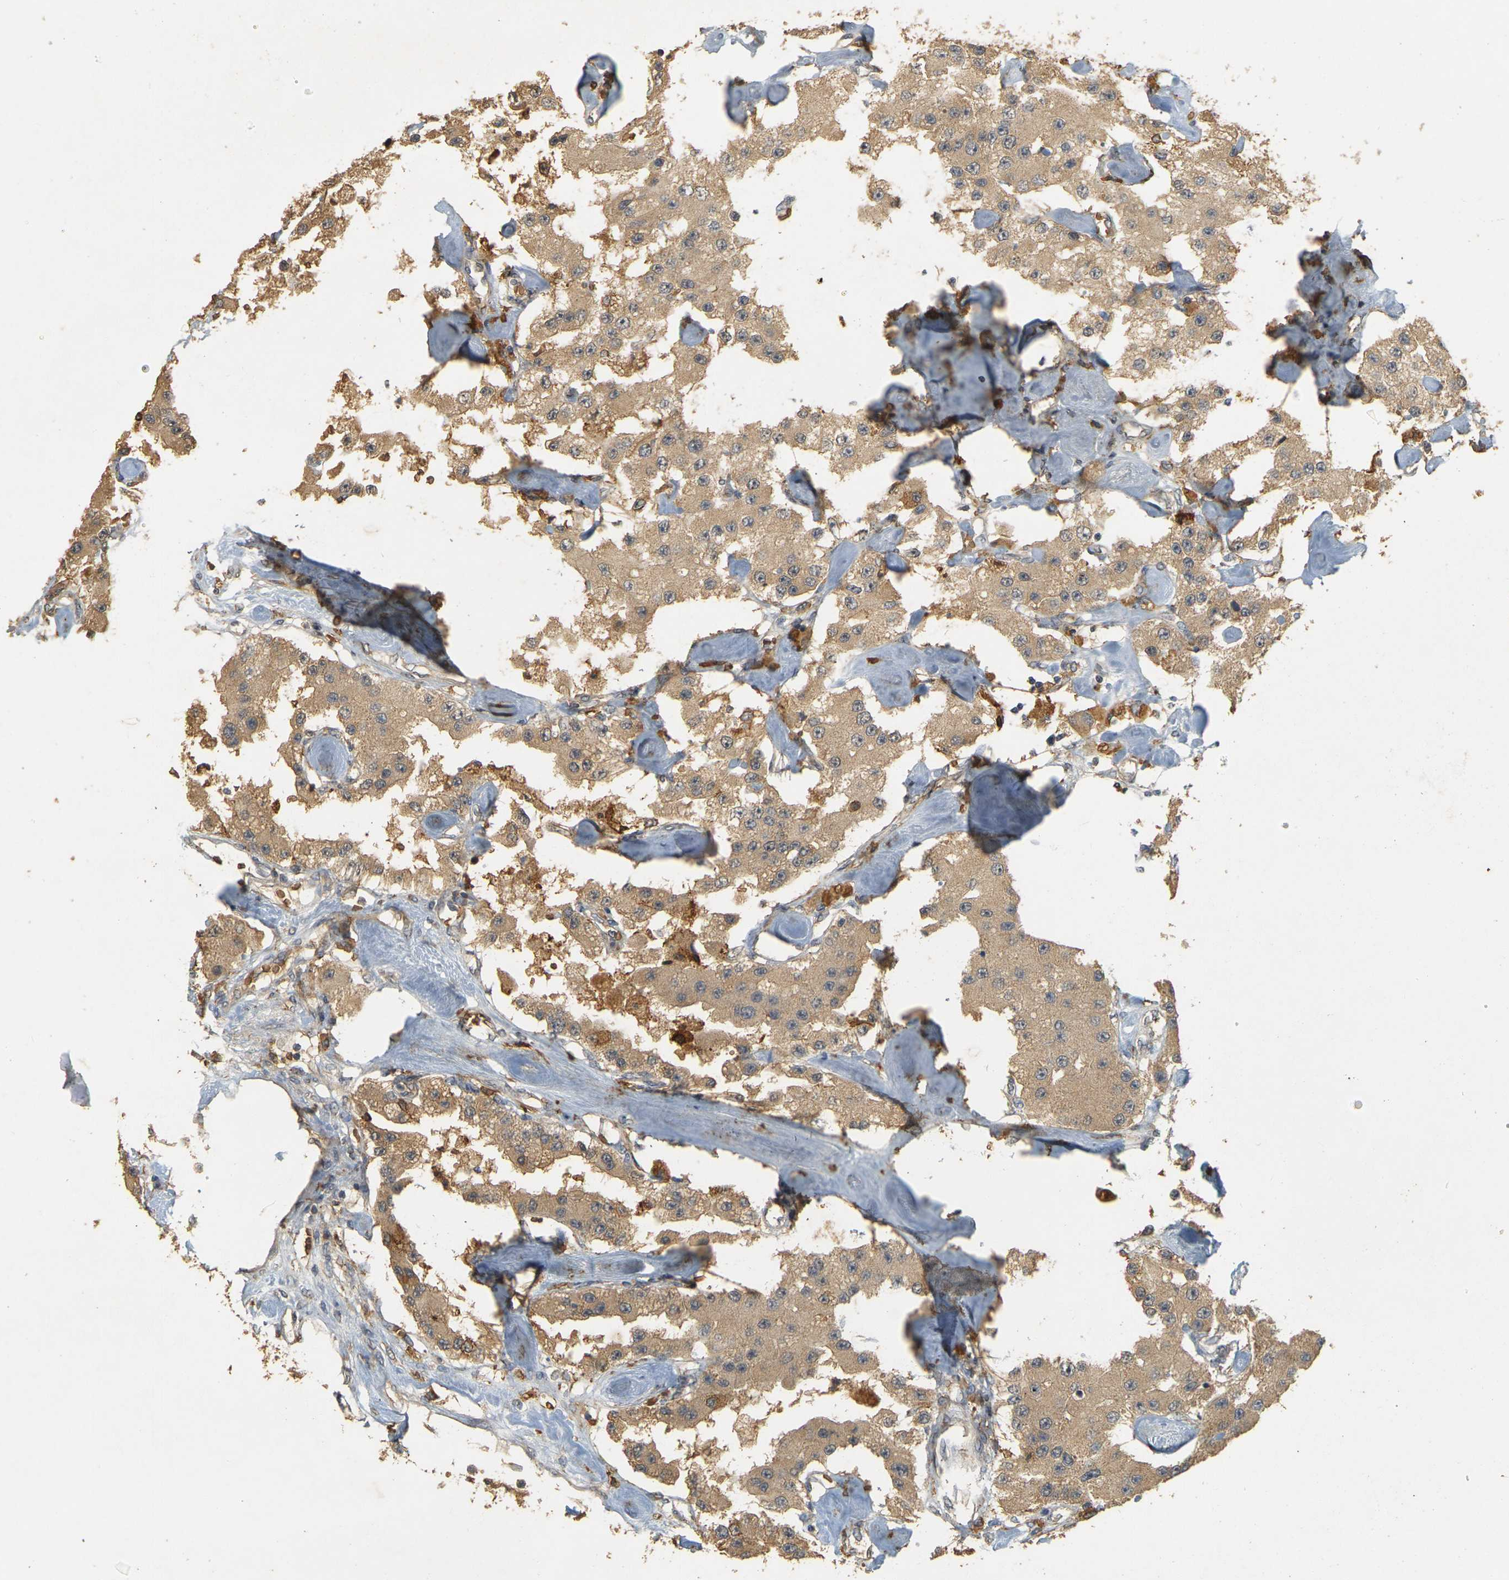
{"staining": {"intensity": "moderate", "quantity": ">75%", "location": "cytoplasmic/membranous"}, "tissue": "carcinoid", "cell_type": "Tumor cells", "image_type": "cancer", "snomed": [{"axis": "morphology", "description": "Carcinoid, malignant, NOS"}, {"axis": "topography", "description": "Pancreas"}], "caption": "Protein analysis of carcinoid (malignant) tissue reveals moderate cytoplasmic/membranous positivity in approximately >75% of tumor cells. The staining was performed using DAB, with brown indicating positive protein expression. Nuclei are stained blue with hematoxylin.", "gene": "MEGF9", "patient": {"sex": "male", "age": 41}}